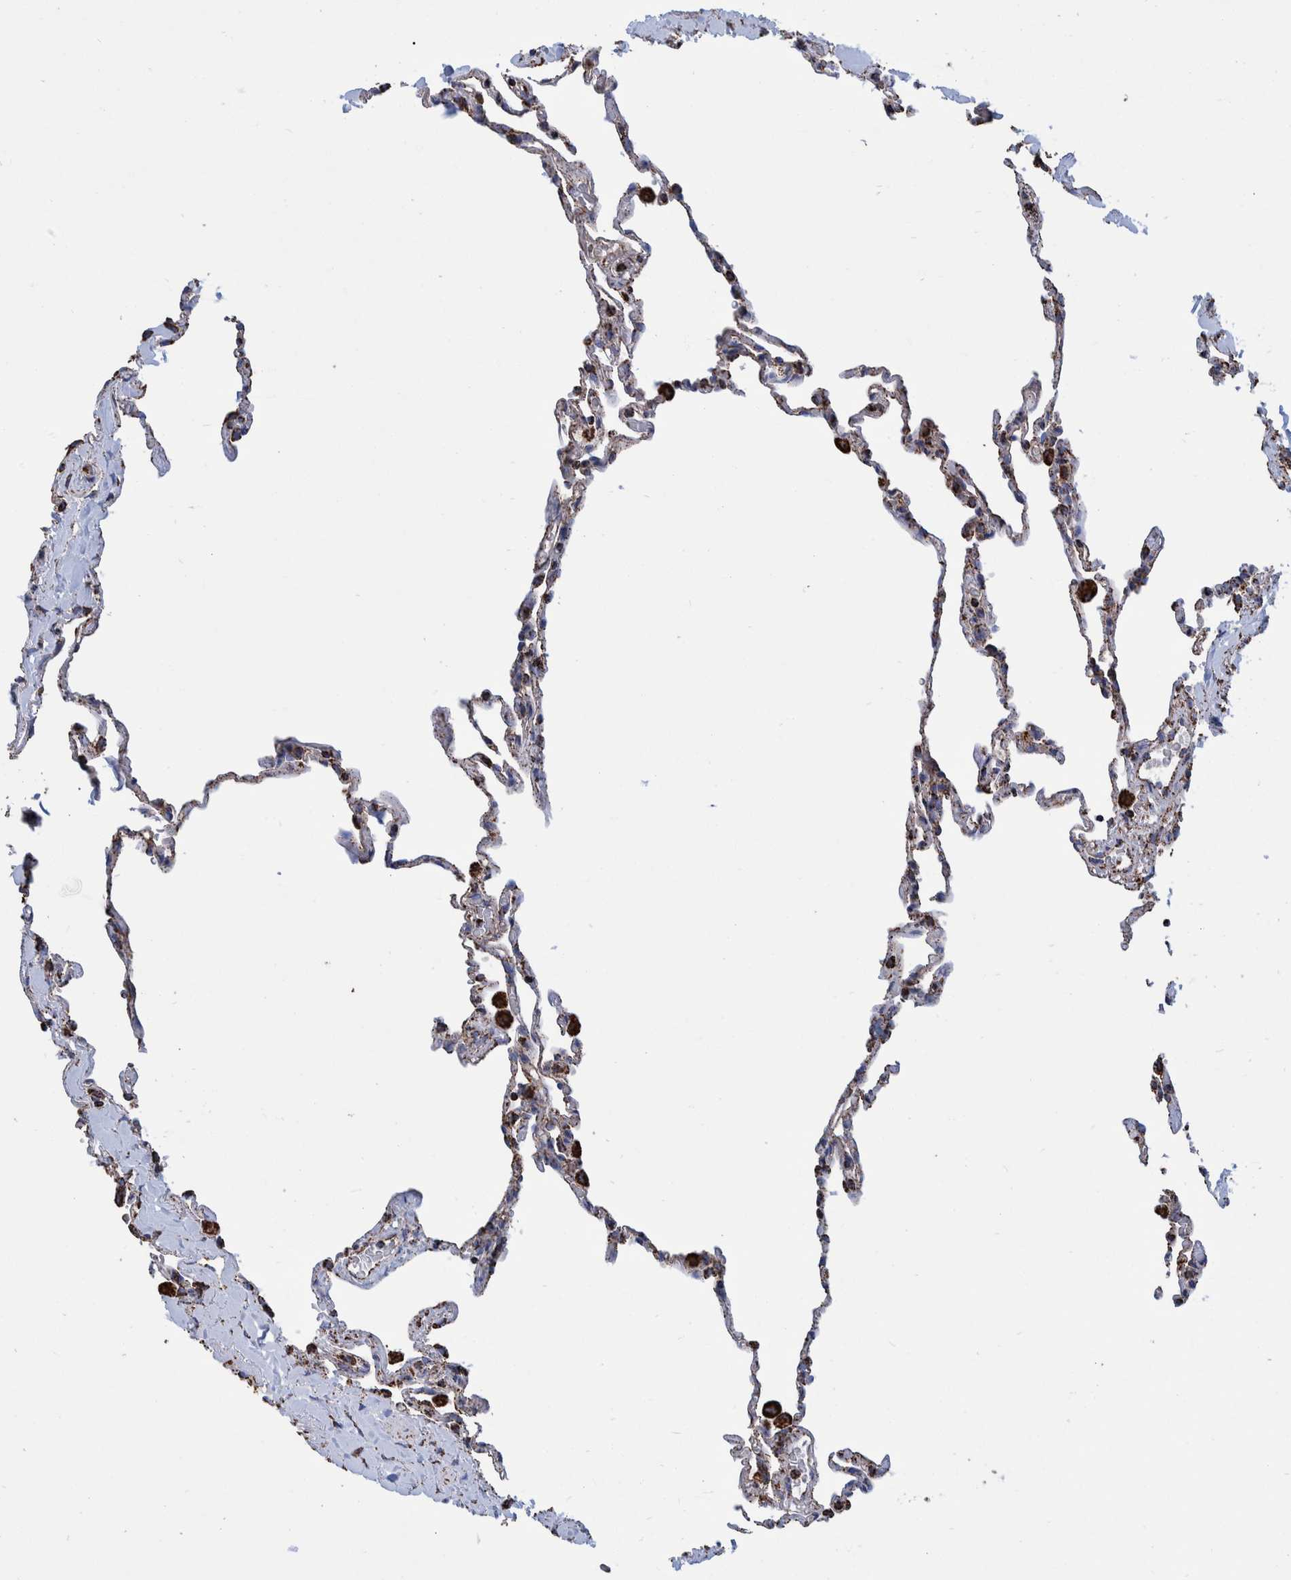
{"staining": {"intensity": "moderate", "quantity": ">75%", "location": "cytoplasmic/membranous"}, "tissue": "lung", "cell_type": "Alveolar cells", "image_type": "normal", "snomed": [{"axis": "morphology", "description": "Normal tissue, NOS"}, {"axis": "topography", "description": "Lung"}], "caption": "The image demonstrates staining of normal lung, revealing moderate cytoplasmic/membranous protein positivity (brown color) within alveolar cells. (Stains: DAB (3,3'-diaminobenzidine) in brown, nuclei in blue, Microscopy: brightfield microscopy at high magnification).", "gene": "VPS26C", "patient": {"sex": "male", "age": 59}}